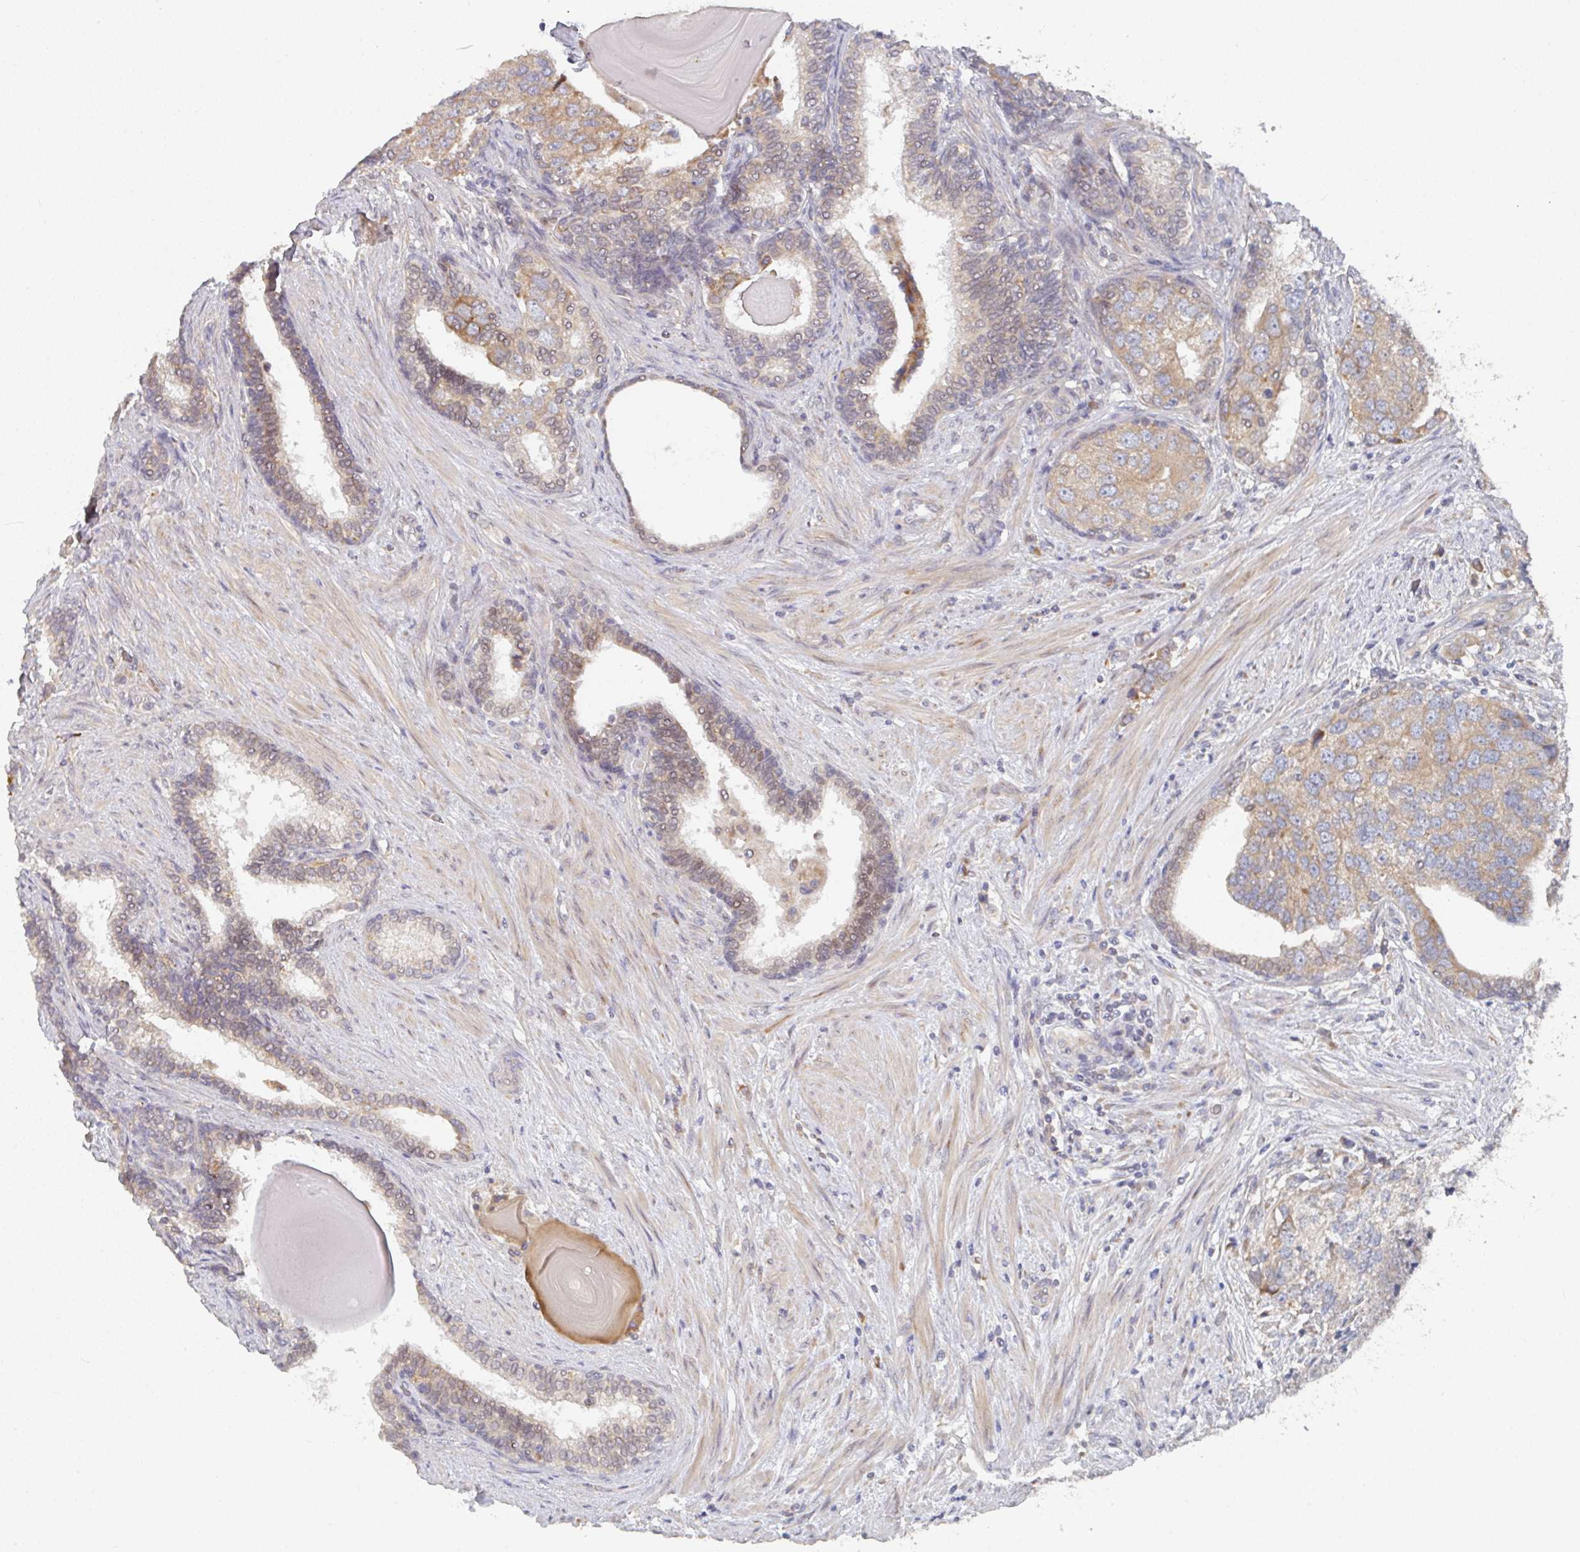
{"staining": {"intensity": "moderate", "quantity": ">75%", "location": "cytoplasmic/membranous"}, "tissue": "prostate cancer", "cell_type": "Tumor cells", "image_type": "cancer", "snomed": [{"axis": "morphology", "description": "Adenocarcinoma, High grade"}, {"axis": "topography", "description": "Prostate"}], "caption": "An immunohistochemistry image of tumor tissue is shown. Protein staining in brown shows moderate cytoplasmic/membranous positivity in adenocarcinoma (high-grade) (prostate) within tumor cells. (Stains: DAB (3,3'-diaminobenzidine) in brown, nuclei in blue, Microscopy: brightfield microscopy at high magnification).", "gene": "ELOVL1", "patient": {"sex": "male", "age": 68}}